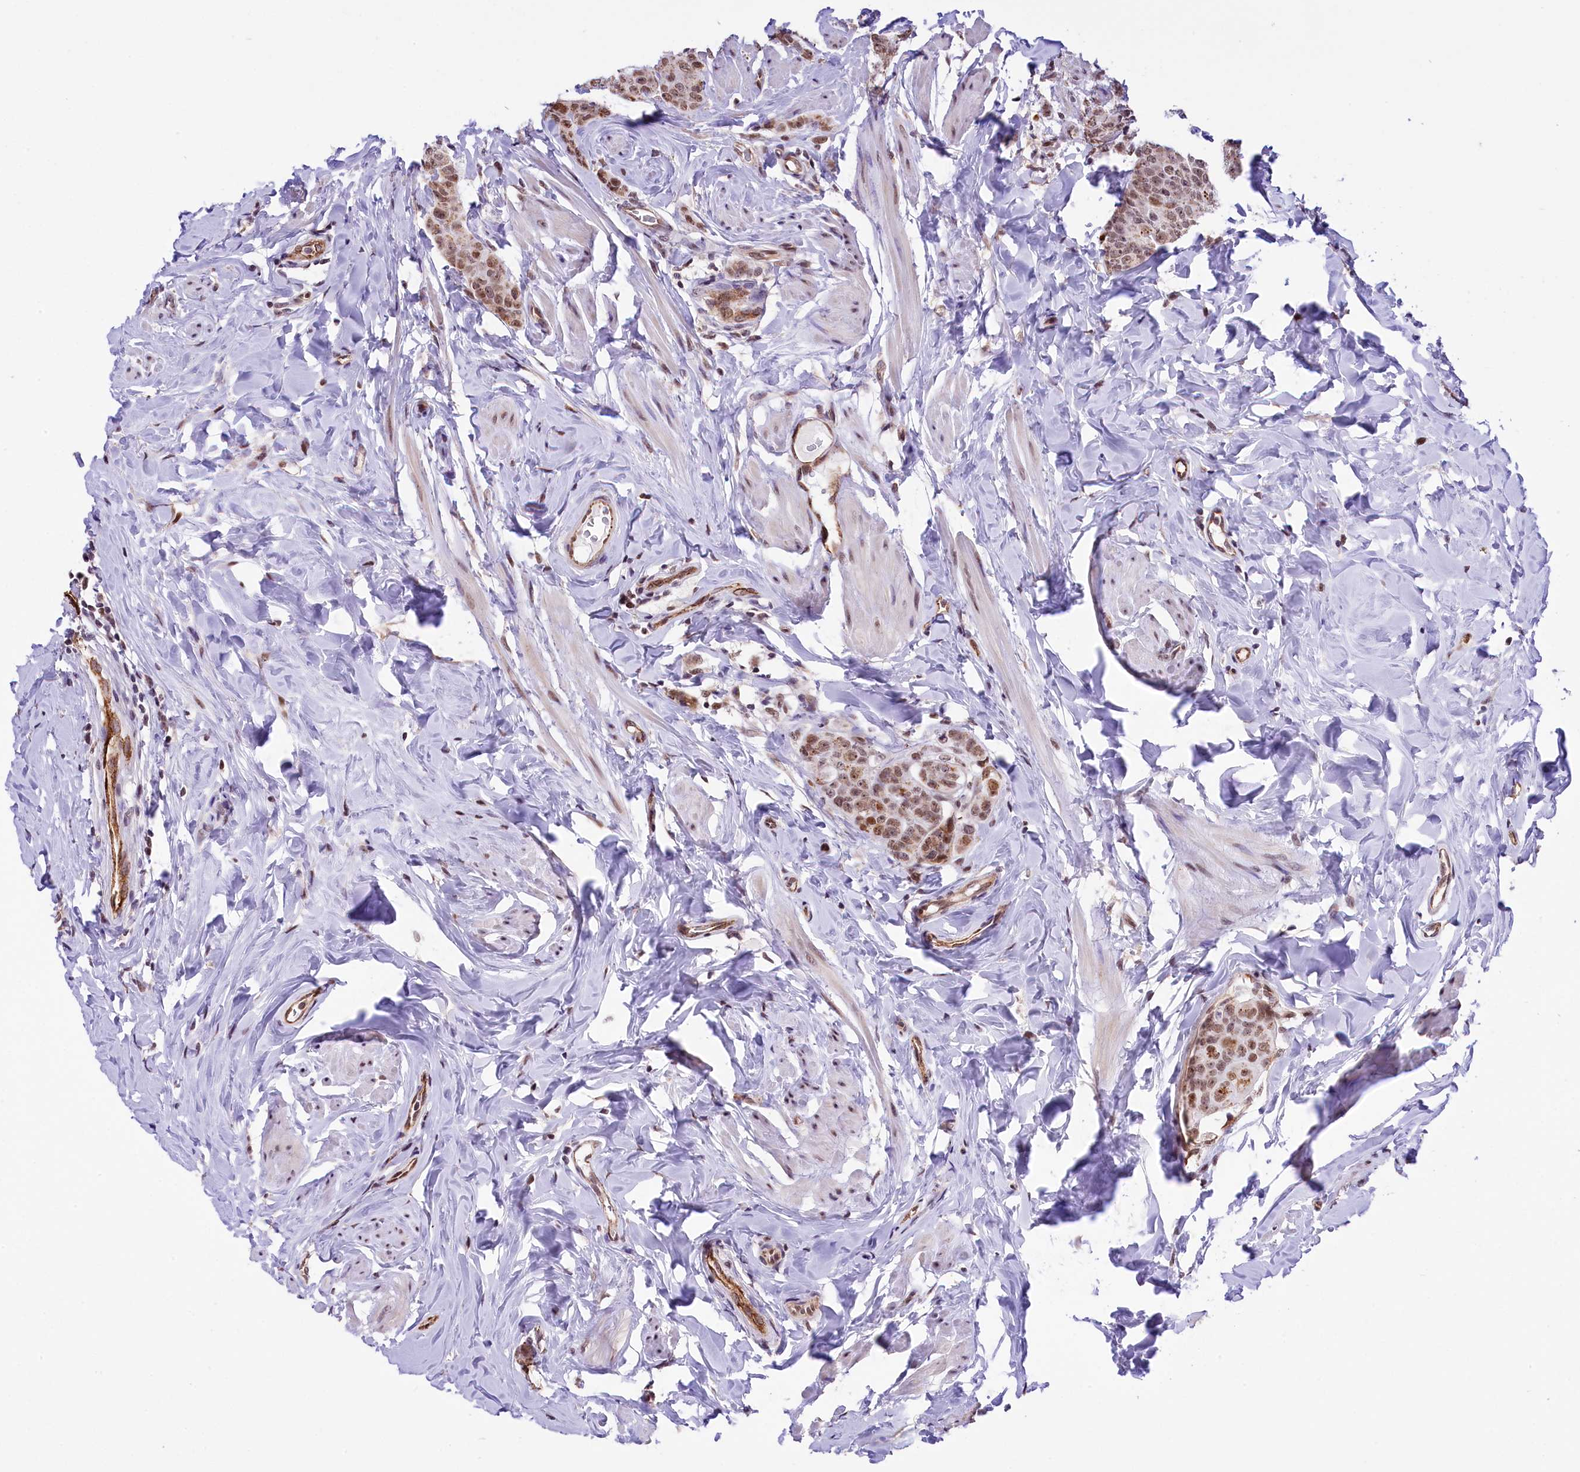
{"staining": {"intensity": "moderate", "quantity": ">75%", "location": "cytoplasmic/membranous,nuclear"}, "tissue": "breast cancer", "cell_type": "Tumor cells", "image_type": "cancer", "snomed": [{"axis": "morphology", "description": "Duct carcinoma"}, {"axis": "topography", "description": "Breast"}], "caption": "Breast cancer (infiltrating ductal carcinoma) tissue exhibits moderate cytoplasmic/membranous and nuclear staining in approximately >75% of tumor cells, visualized by immunohistochemistry. (Stains: DAB in brown, nuclei in blue, Microscopy: brightfield microscopy at high magnification).", "gene": "MRPL54", "patient": {"sex": "female", "age": 40}}